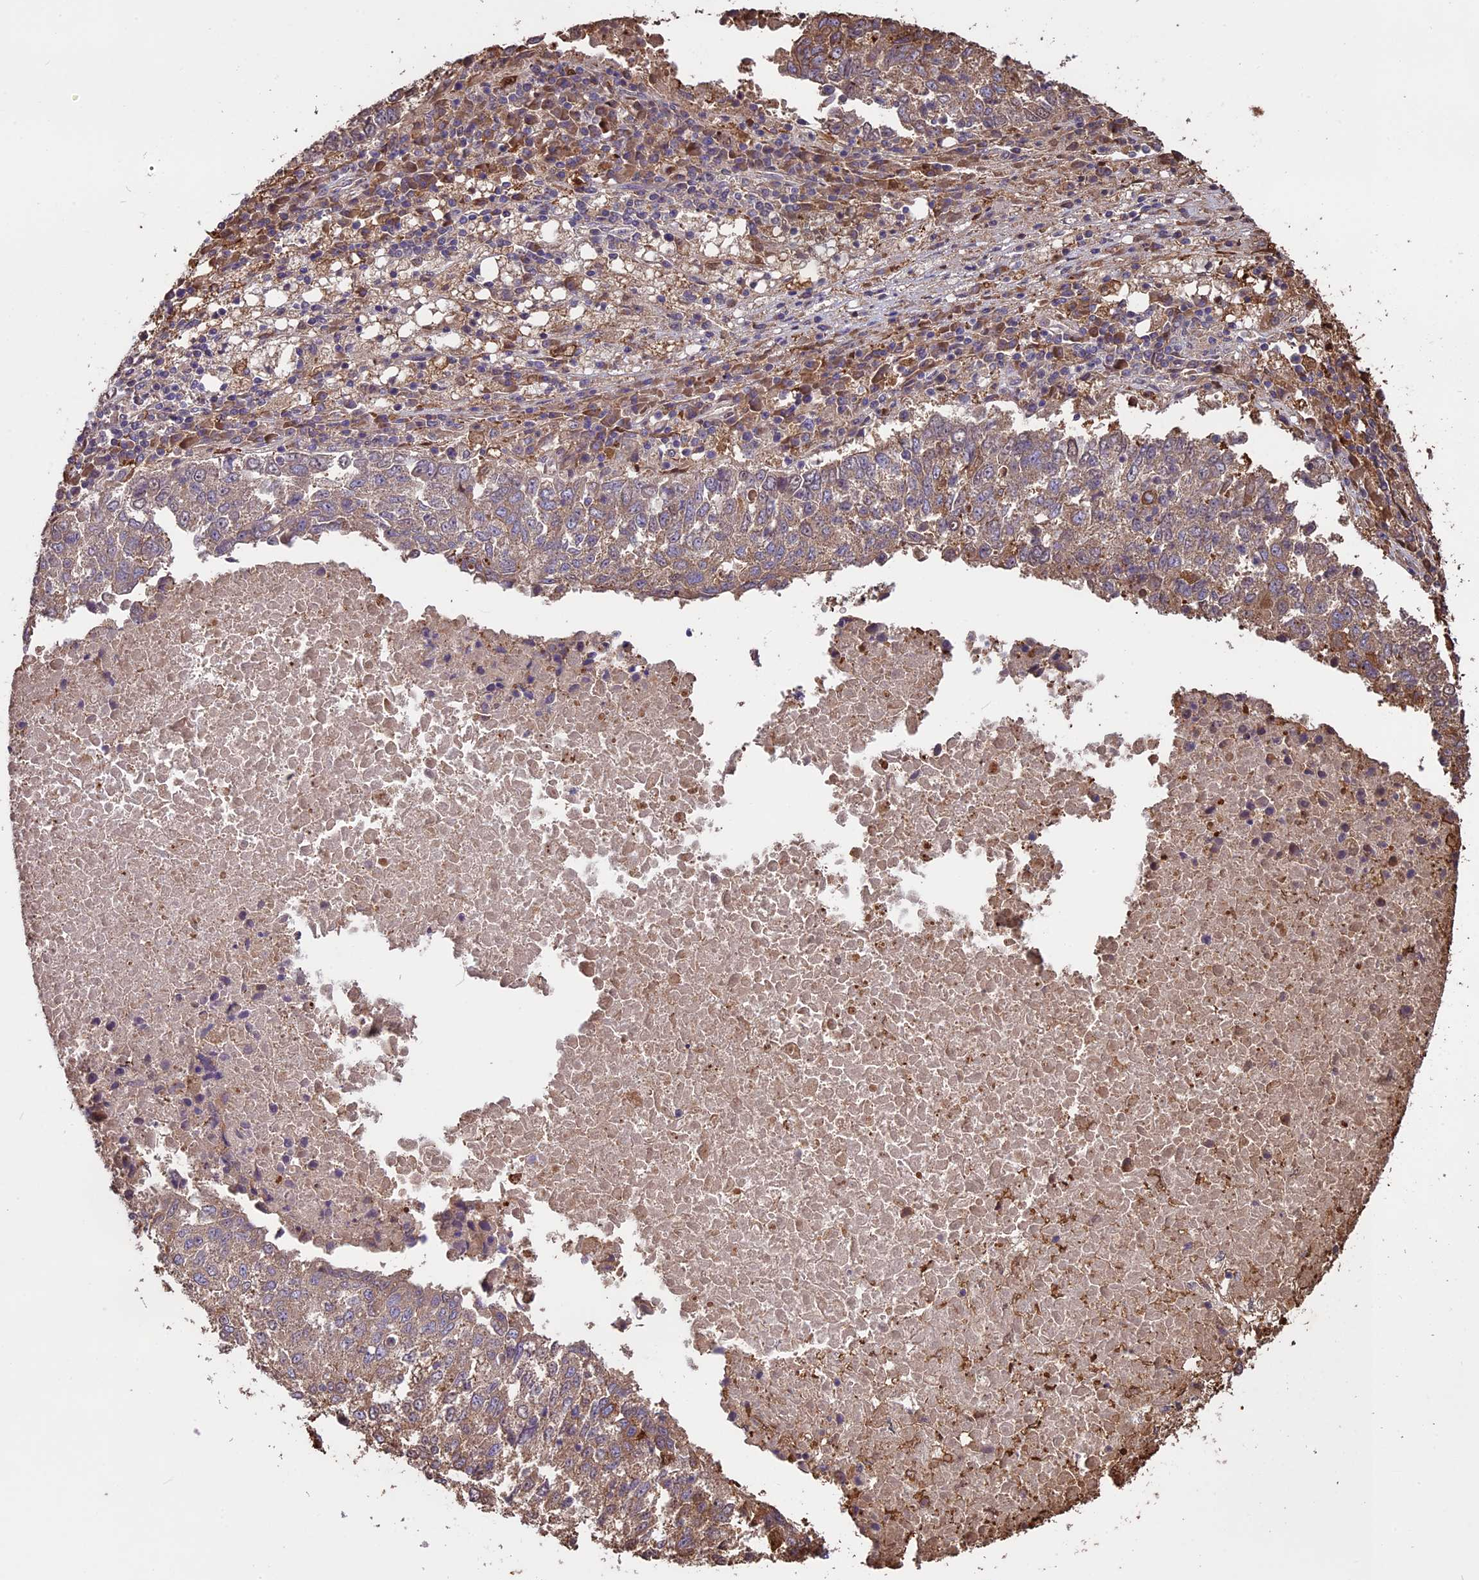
{"staining": {"intensity": "weak", "quantity": ">75%", "location": "cytoplasmic/membranous"}, "tissue": "lung cancer", "cell_type": "Tumor cells", "image_type": "cancer", "snomed": [{"axis": "morphology", "description": "Squamous cell carcinoma, NOS"}, {"axis": "topography", "description": "Lung"}], "caption": "Protein expression by immunohistochemistry demonstrates weak cytoplasmic/membranous staining in approximately >75% of tumor cells in lung cancer (squamous cell carcinoma). (IHC, brightfield microscopy, high magnification).", "gene": "VWA3A", "patient": {"sex": "male", "age": 73}}